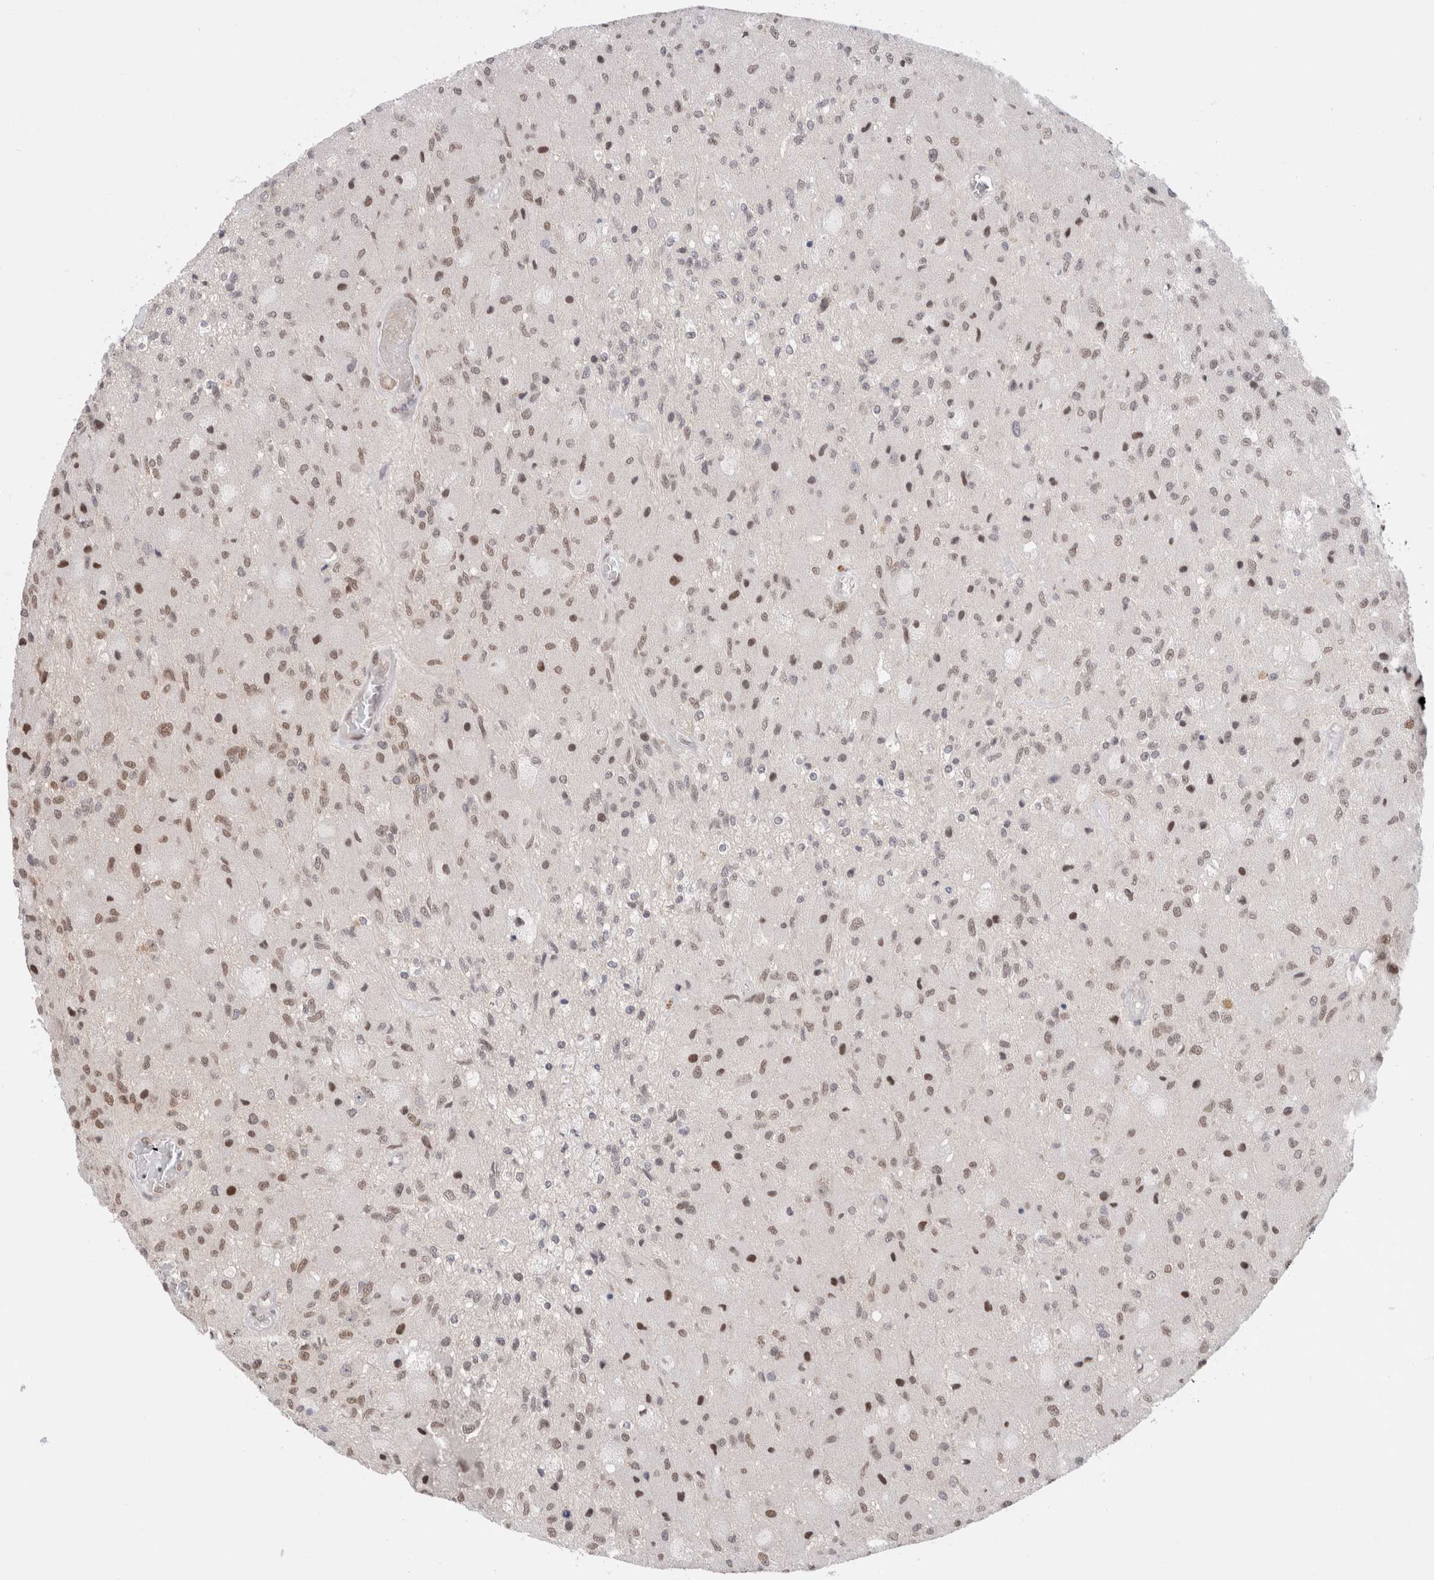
{"staining": {"intensity": "moderate", "quantity": "25%-75%", "location": "nuclear"}, "tissue": "glioma", "cell_type": "Tumor cells", "image_type": "cancer", "snomed": [{"axis": "morphology", "description": "Normal tissue, NOS"}, {"axis": "morphology", "description": "Glioma, malignant, High grade"}, {"axis": "topography", "description": "Cerebral cortex"}], "caption": "Glioma stained with immunohistochemistry (IHC) shows moderate nuclear staining in approximately 25%-75% of tumor cells.", "gene": "GATAD2A", "patient": {"sex": "male", "age": 77}}